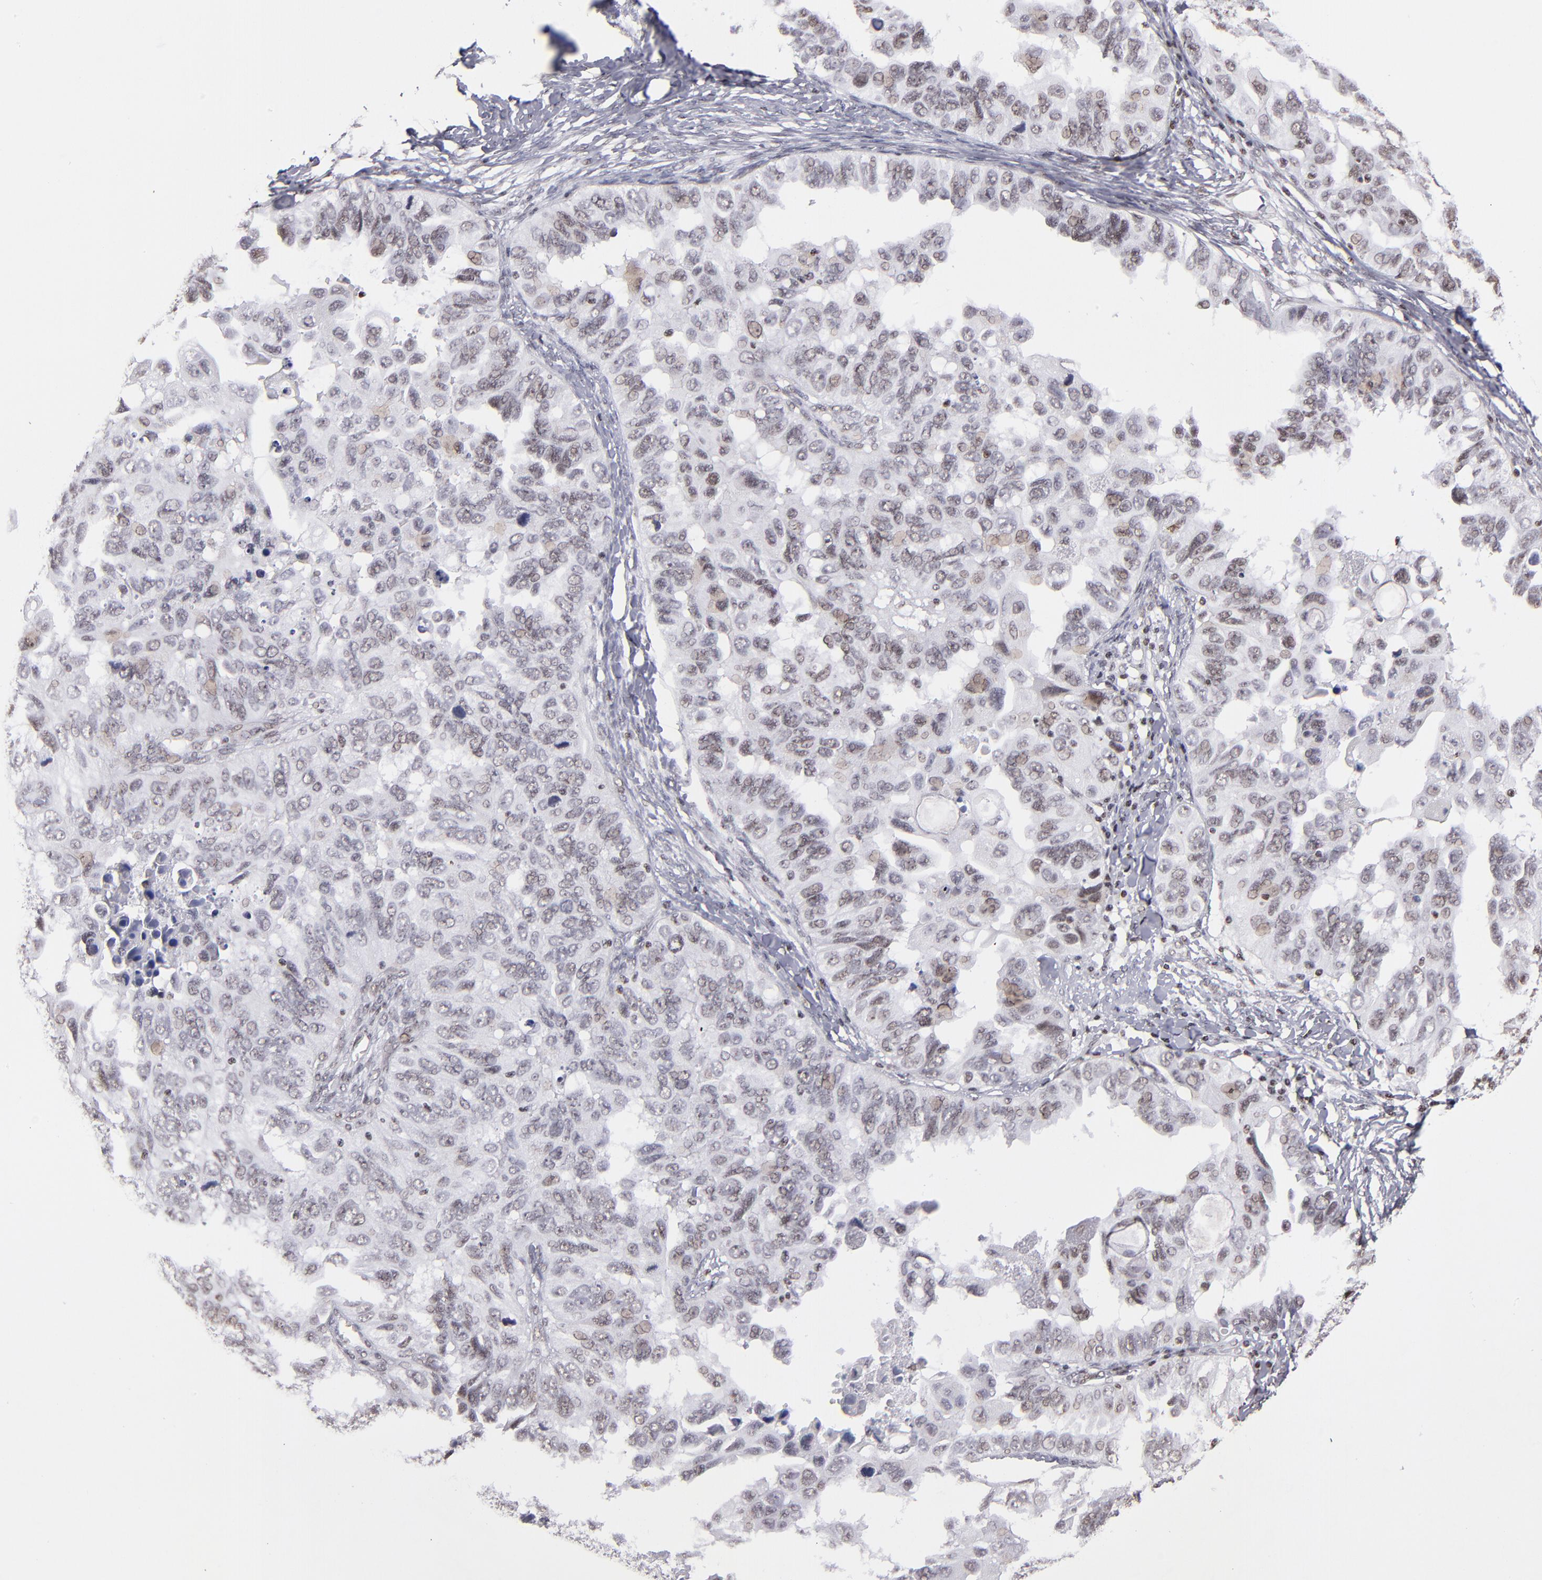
{"staining": {"intensity": "weak", "quantity": "25%-75%", "location": "nuclear"}, "tissue": "ovarian cancer", "cell_type": "Tumor cells", "image_type": "cancer", "snomed": [{"axis": "morphology", "description": "Cystadenocarcinoma, serous, NOS"}, {"axis": "topography", "description": "Ovary"}], "caption": "Immunohistochemistry of human ovarian serous cystadenocarcinoma exhibits low levels of weak nuclear expression in approximately 25%-75% of tumor cells.", "gene": "TERF2", "patient": {"sex": "female", "age": 82}}